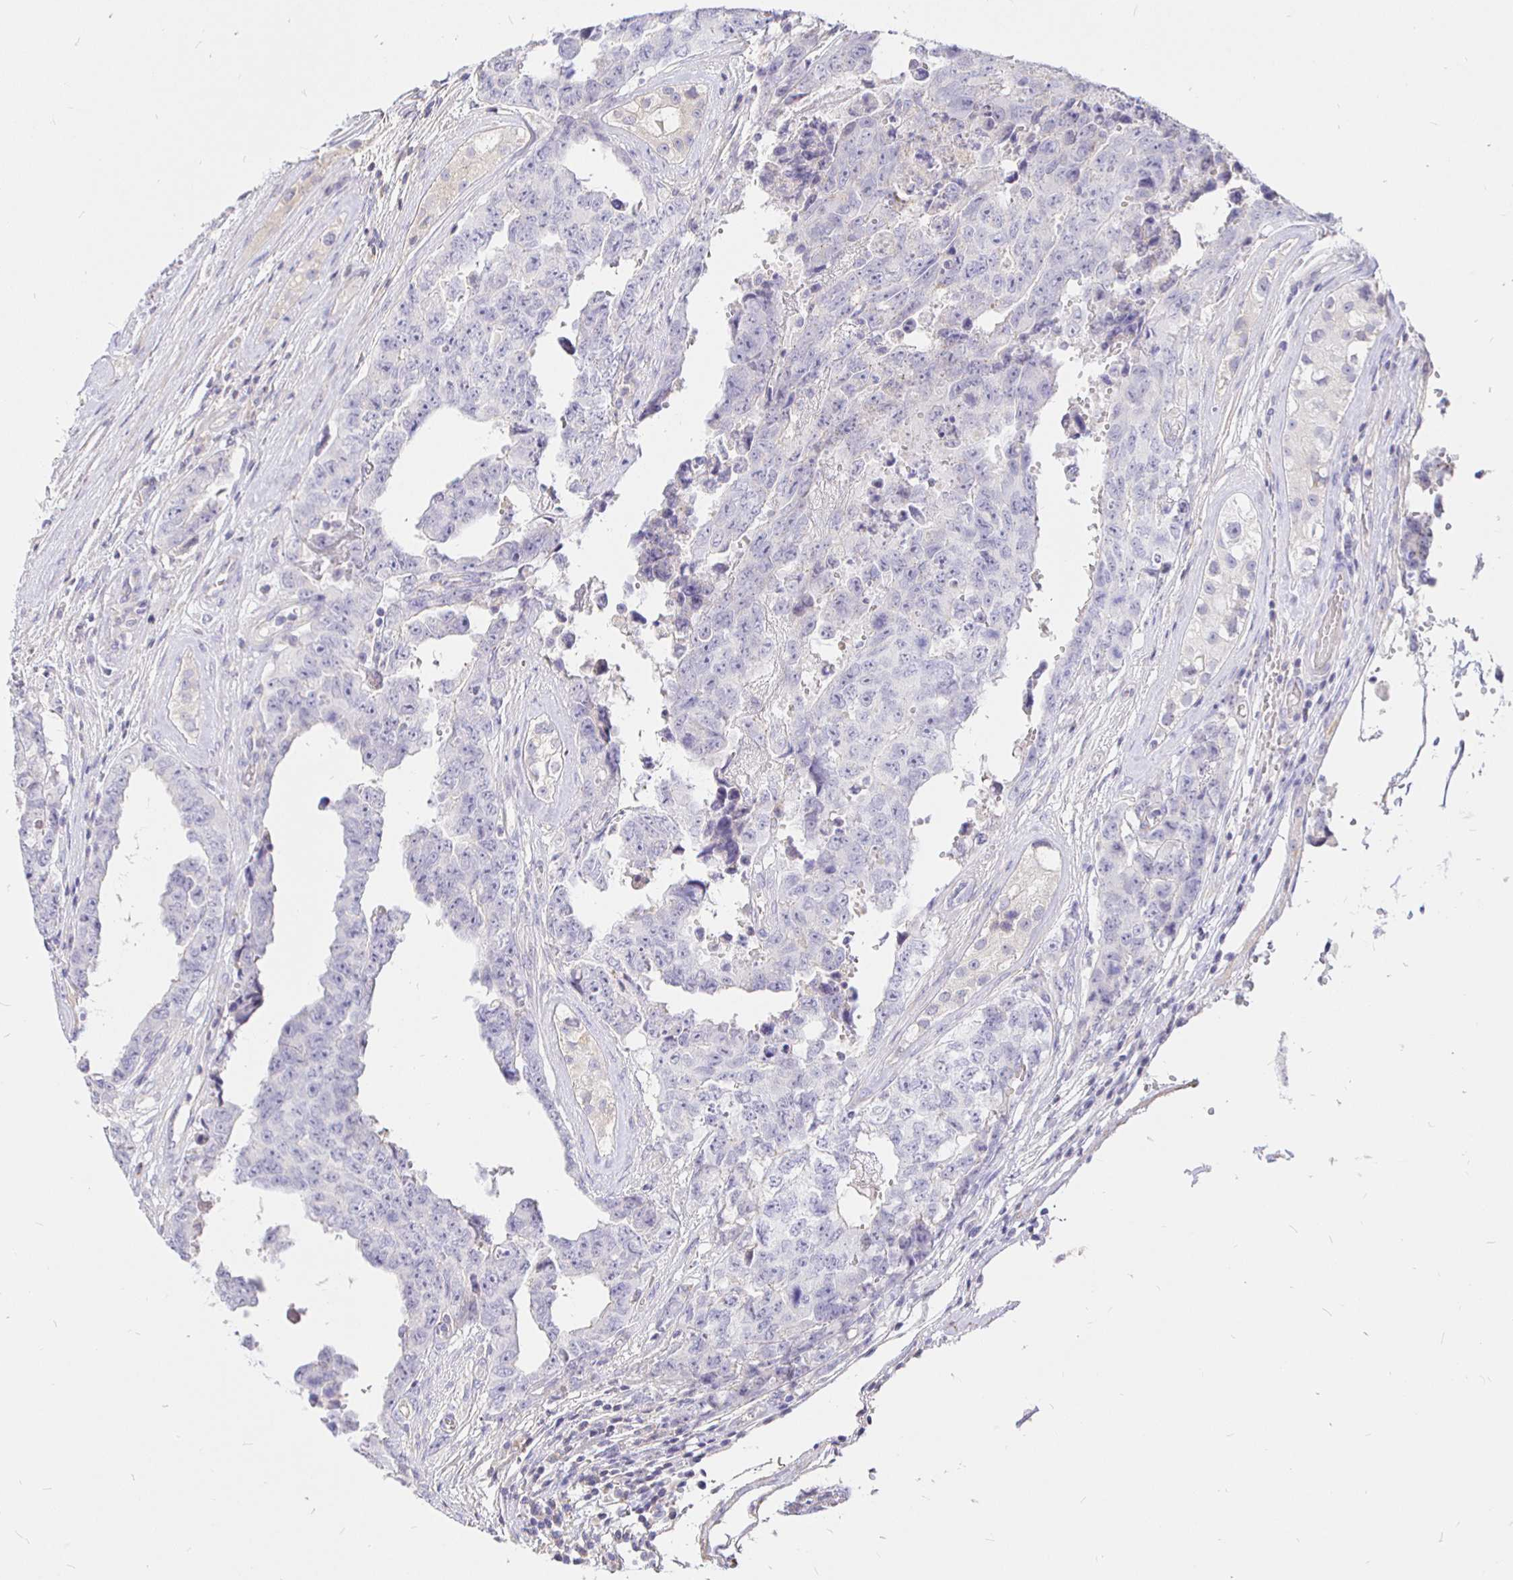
{"staining": {"intensity": "negative", "quantity": "none", "location": "none"}, "tissue": "testis cancer", "cell_type": "Tumor cells", "image_type": "cancer", "snomed": [{"axis": "morphology", "description": "Normal tissue, NOS"}, {"axis": "morphology", "description": "Carcinoma, Embryonal, NOS"}, {"axis": "topography", "description": "Testis"}, {"axis": "topography", "description": "Epididymis"}], "caption": "IHC image of neoplastic tissue: human embryonal carcinoma (testis) stained with DAB (3,3'-diaminobenzidine) shows no significant protein staining in tumor cells.", "gene": "NECAB1", "patient": {"sex": "male", "age": 25}}